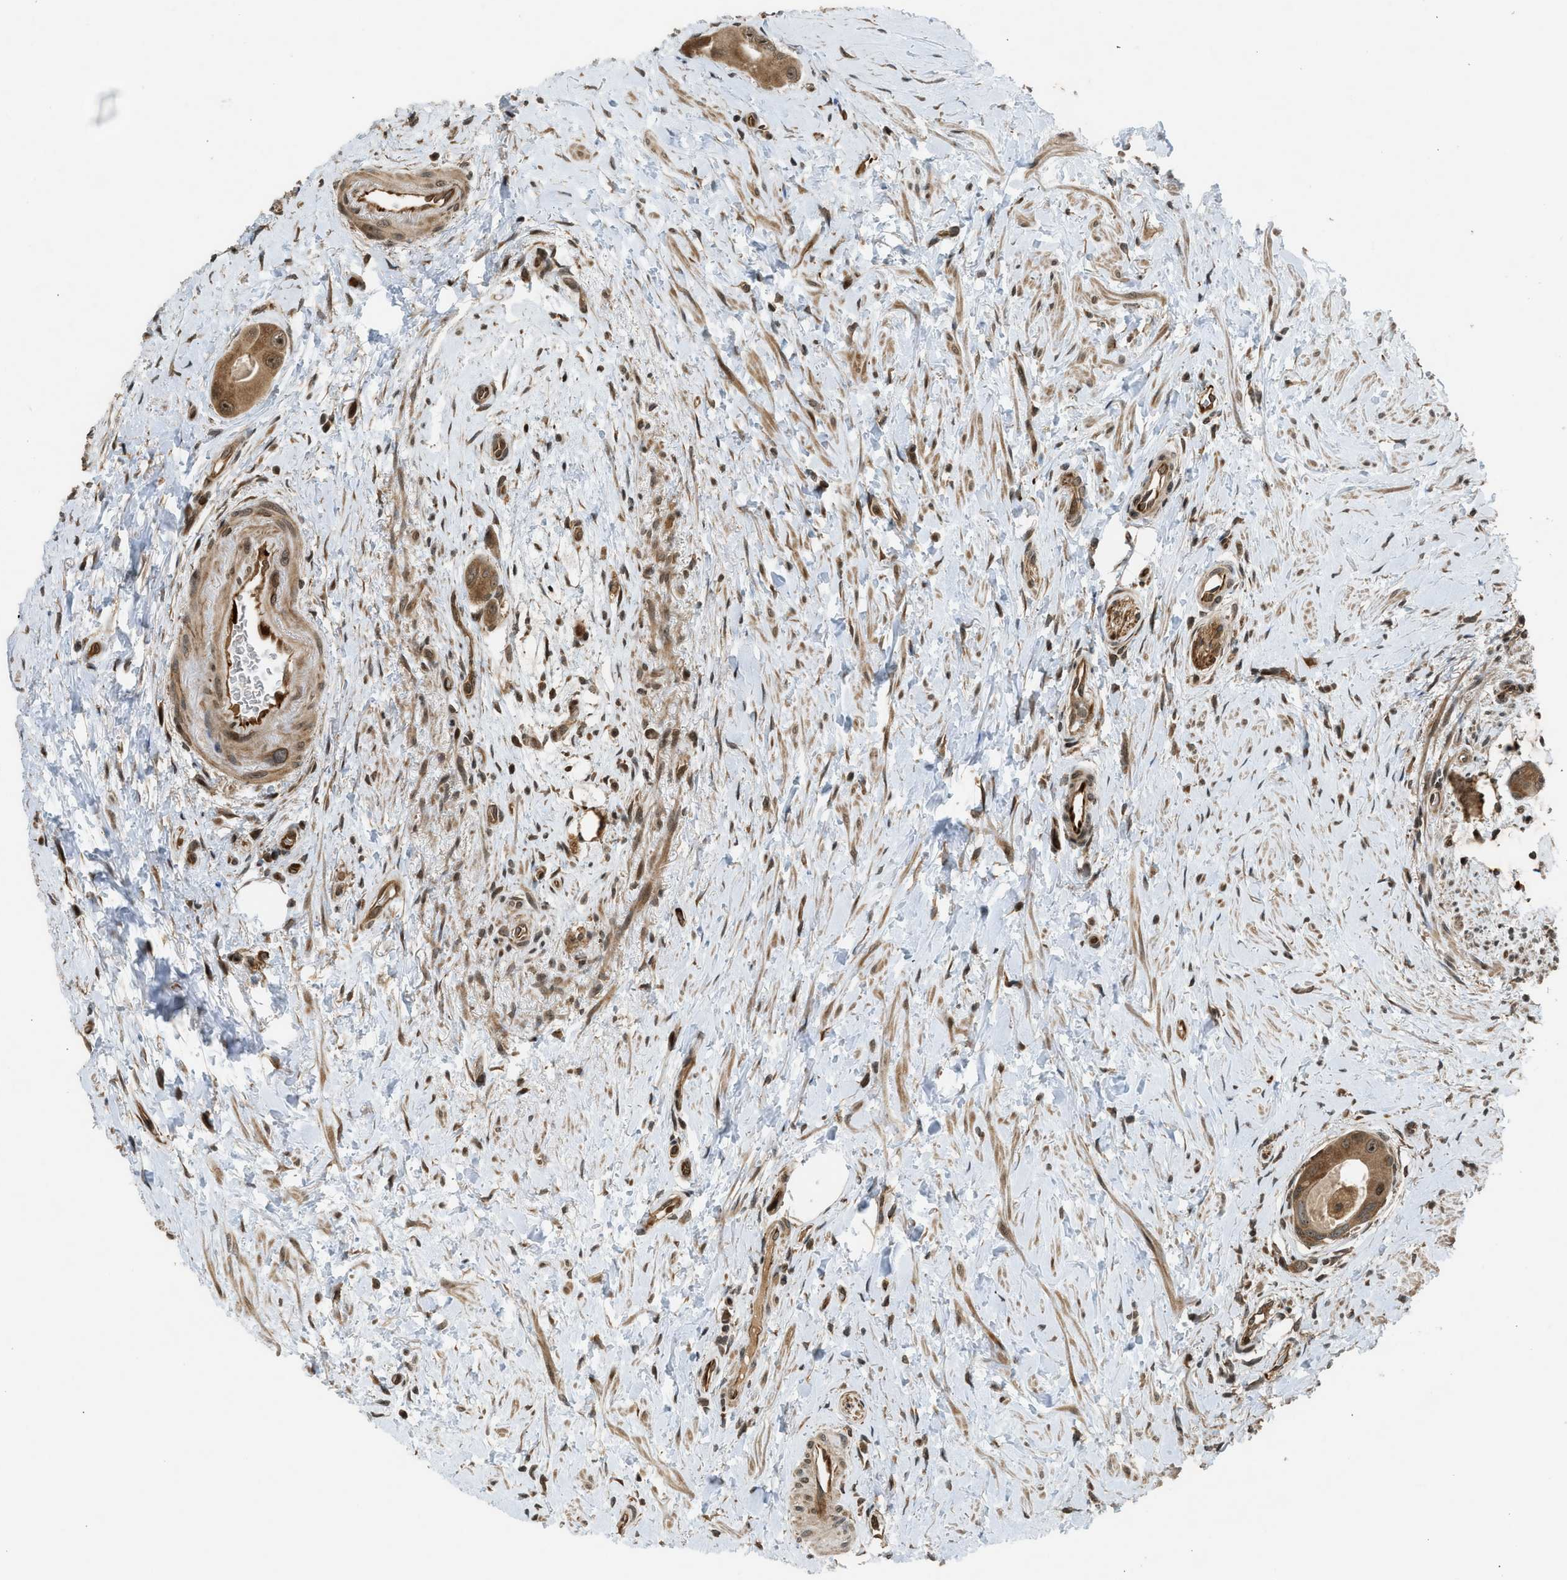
{"staining": {"intensity": "moderate", "quantity": ">75%", "location": "cytoplasmic/membranous"}, "tissue": "colorectal cancer", "cell_type": "Tumor cells", "image_type": "cancer", "snomed": [{"axis": "morphology", "description": "Adenocarcinoma, NOS"}, {"axis": "topography", "description": "Rectum"}], "caption": "Human colorectal adenocarcinoma stained with a brown dye shows moderate cytoplasmic/membranous positive expression in about >75% of tumor cells.", "gene": "TXNL1", "patient": {"sex": "male", "age": 51}}